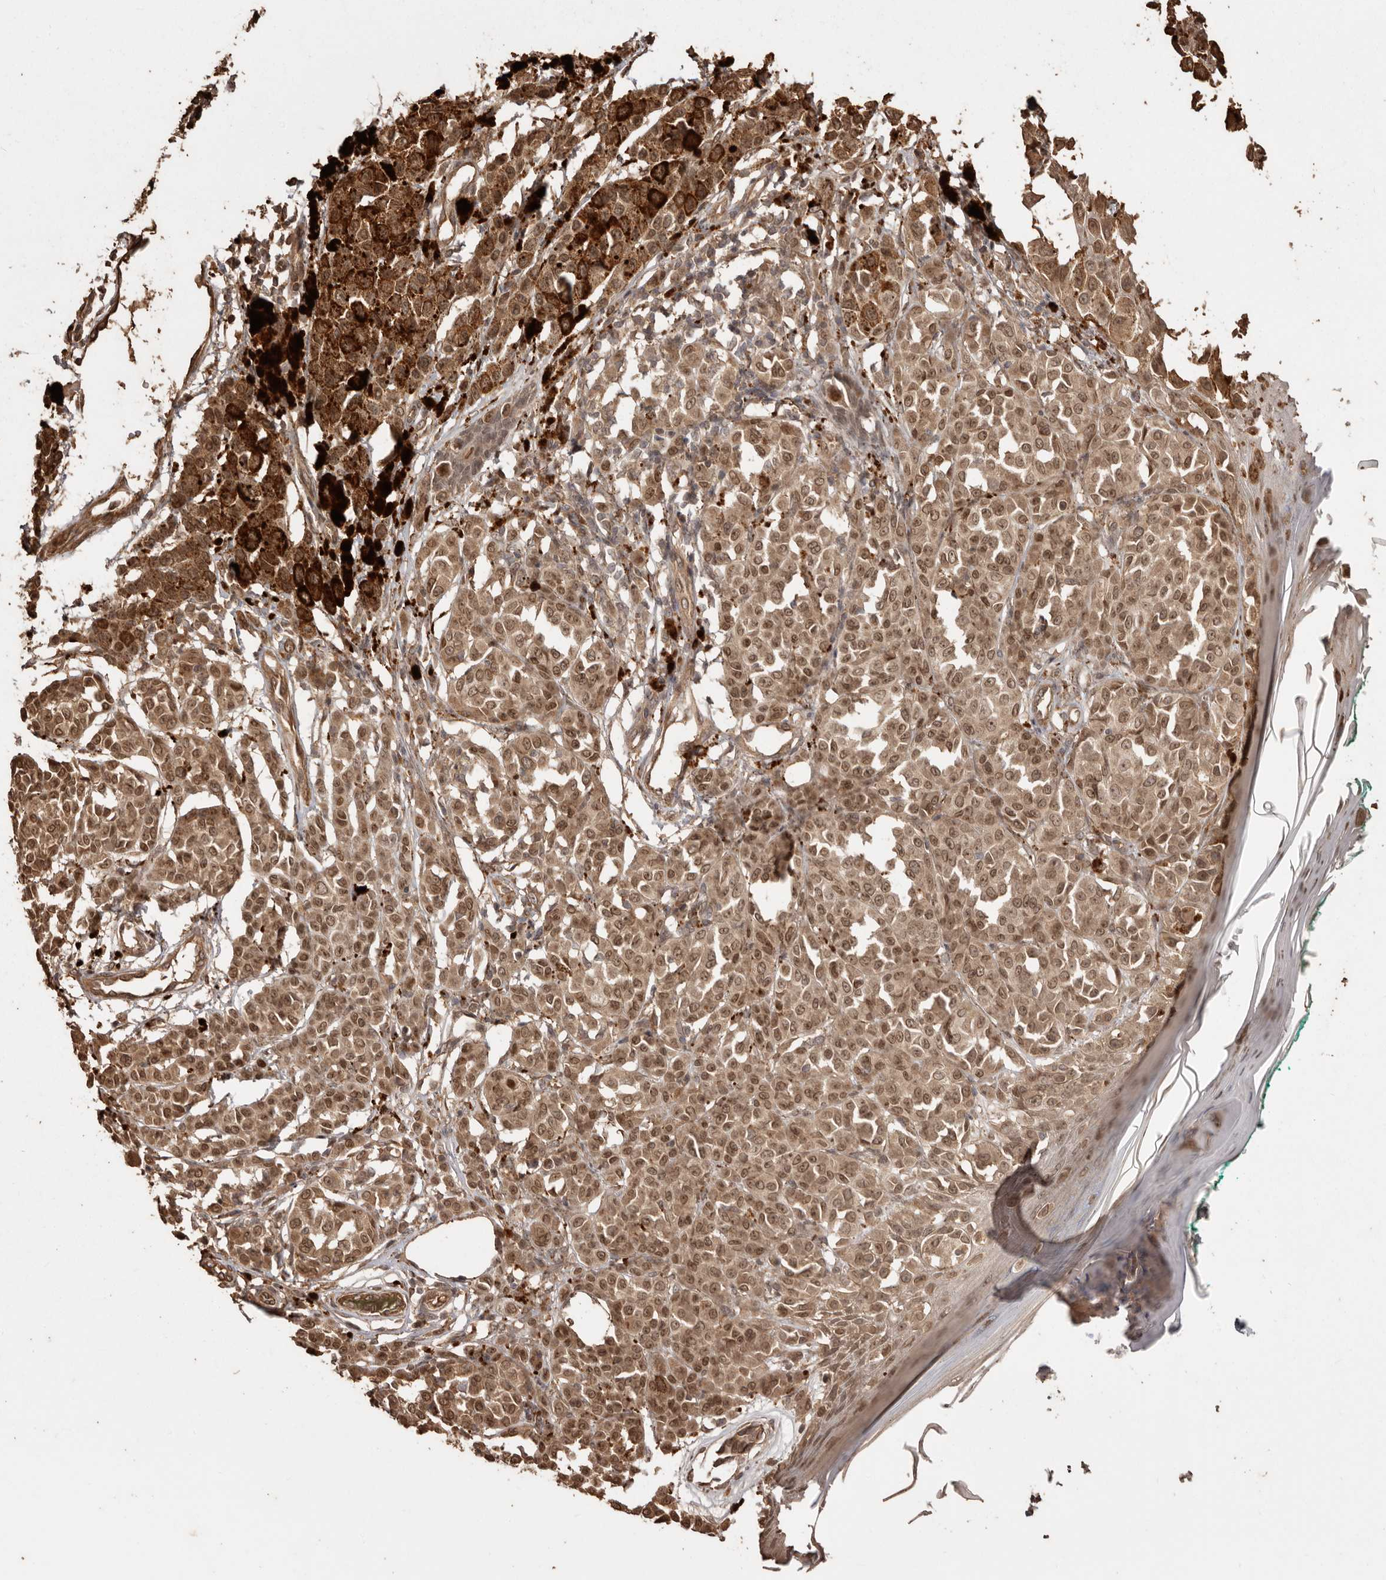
{"staining": {"intensity": "moderate", "quantity": ">75%", "location": "cytoplasmic/membranous,nuclear"}, "tissue": "melanoma", "cell_type": "Tumor cells", "image_type": "cancer", "snomed": [{"axis": "morphology", "description": "Malignant melanoma, NOS"}, {"axis": "topography", "description": "Skin of leg"}], "caption": "Human melanoma stained with a protein marker demonstrates moderate staining in tumor cells.", "gene": "NUP43", "patient": {"sex": "female", "age": 72}}